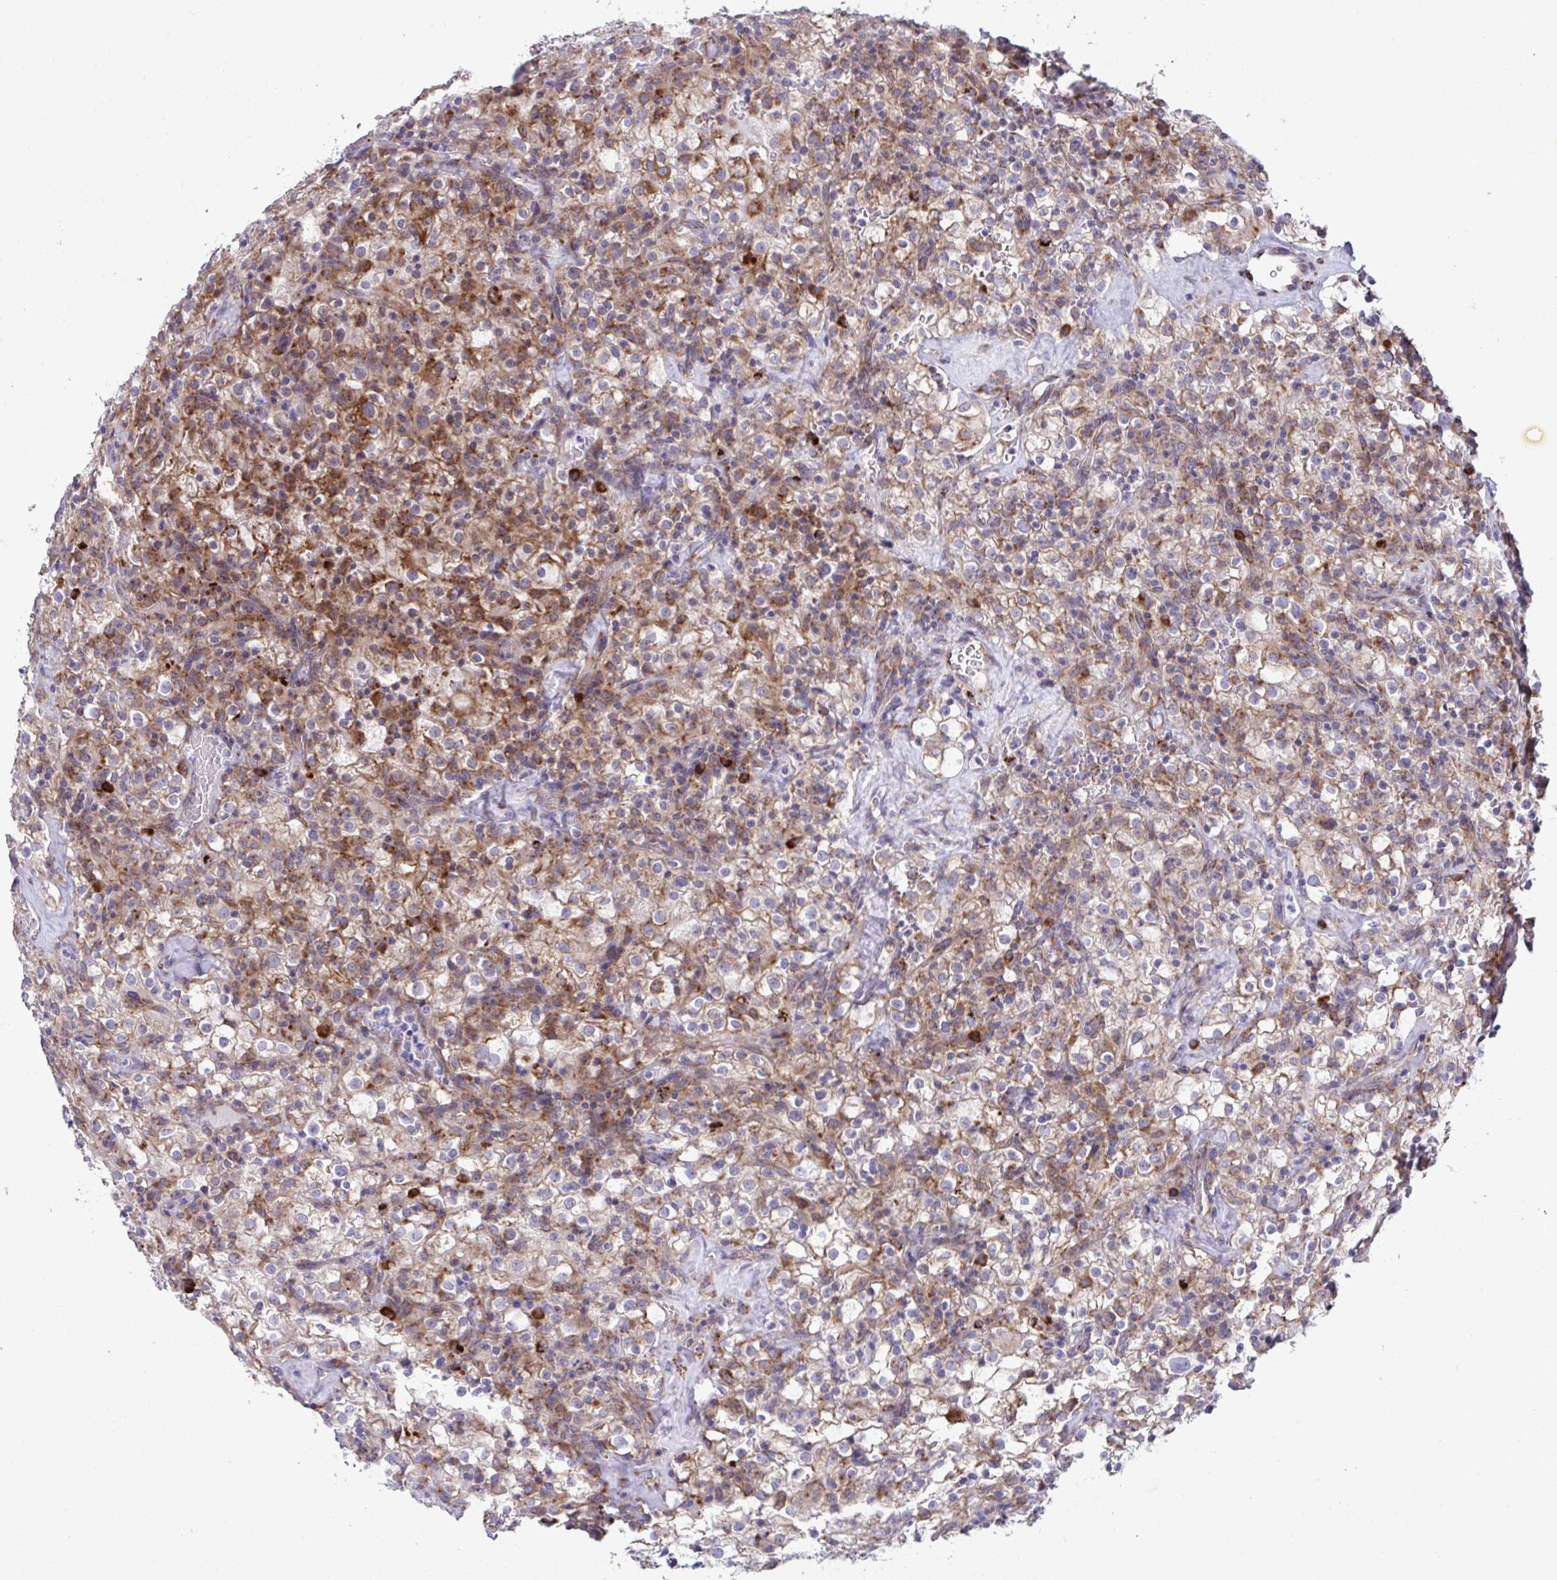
{"staining": {"intensity": "weak", "quantity": ">75%", "location": "cytoplasmic/membranous"}, "tissue": "renal cancer", "cell_type": "Tumor cells", "image_type": "cancer", "snomed": [{"axis": "morphology", "description": "Adenocarcinoma, NOS"}, {"axis": "topography", "description": "Kidney"}], "caption": "A high-resolution photomicrograph shows immunohistochemistry staining of adenocarcinoma (renal), which displays weak cytoplasmic/membranous staining in approximately >75% of tumor cells. Using DAB (3,3'-diaminobenzidine) (brown) and hematoxylin (blue) stains, captured at high magnification using brightfield microscopy.", "gene": "RPS15", "patient": {"sex": "female", "age": 74}}